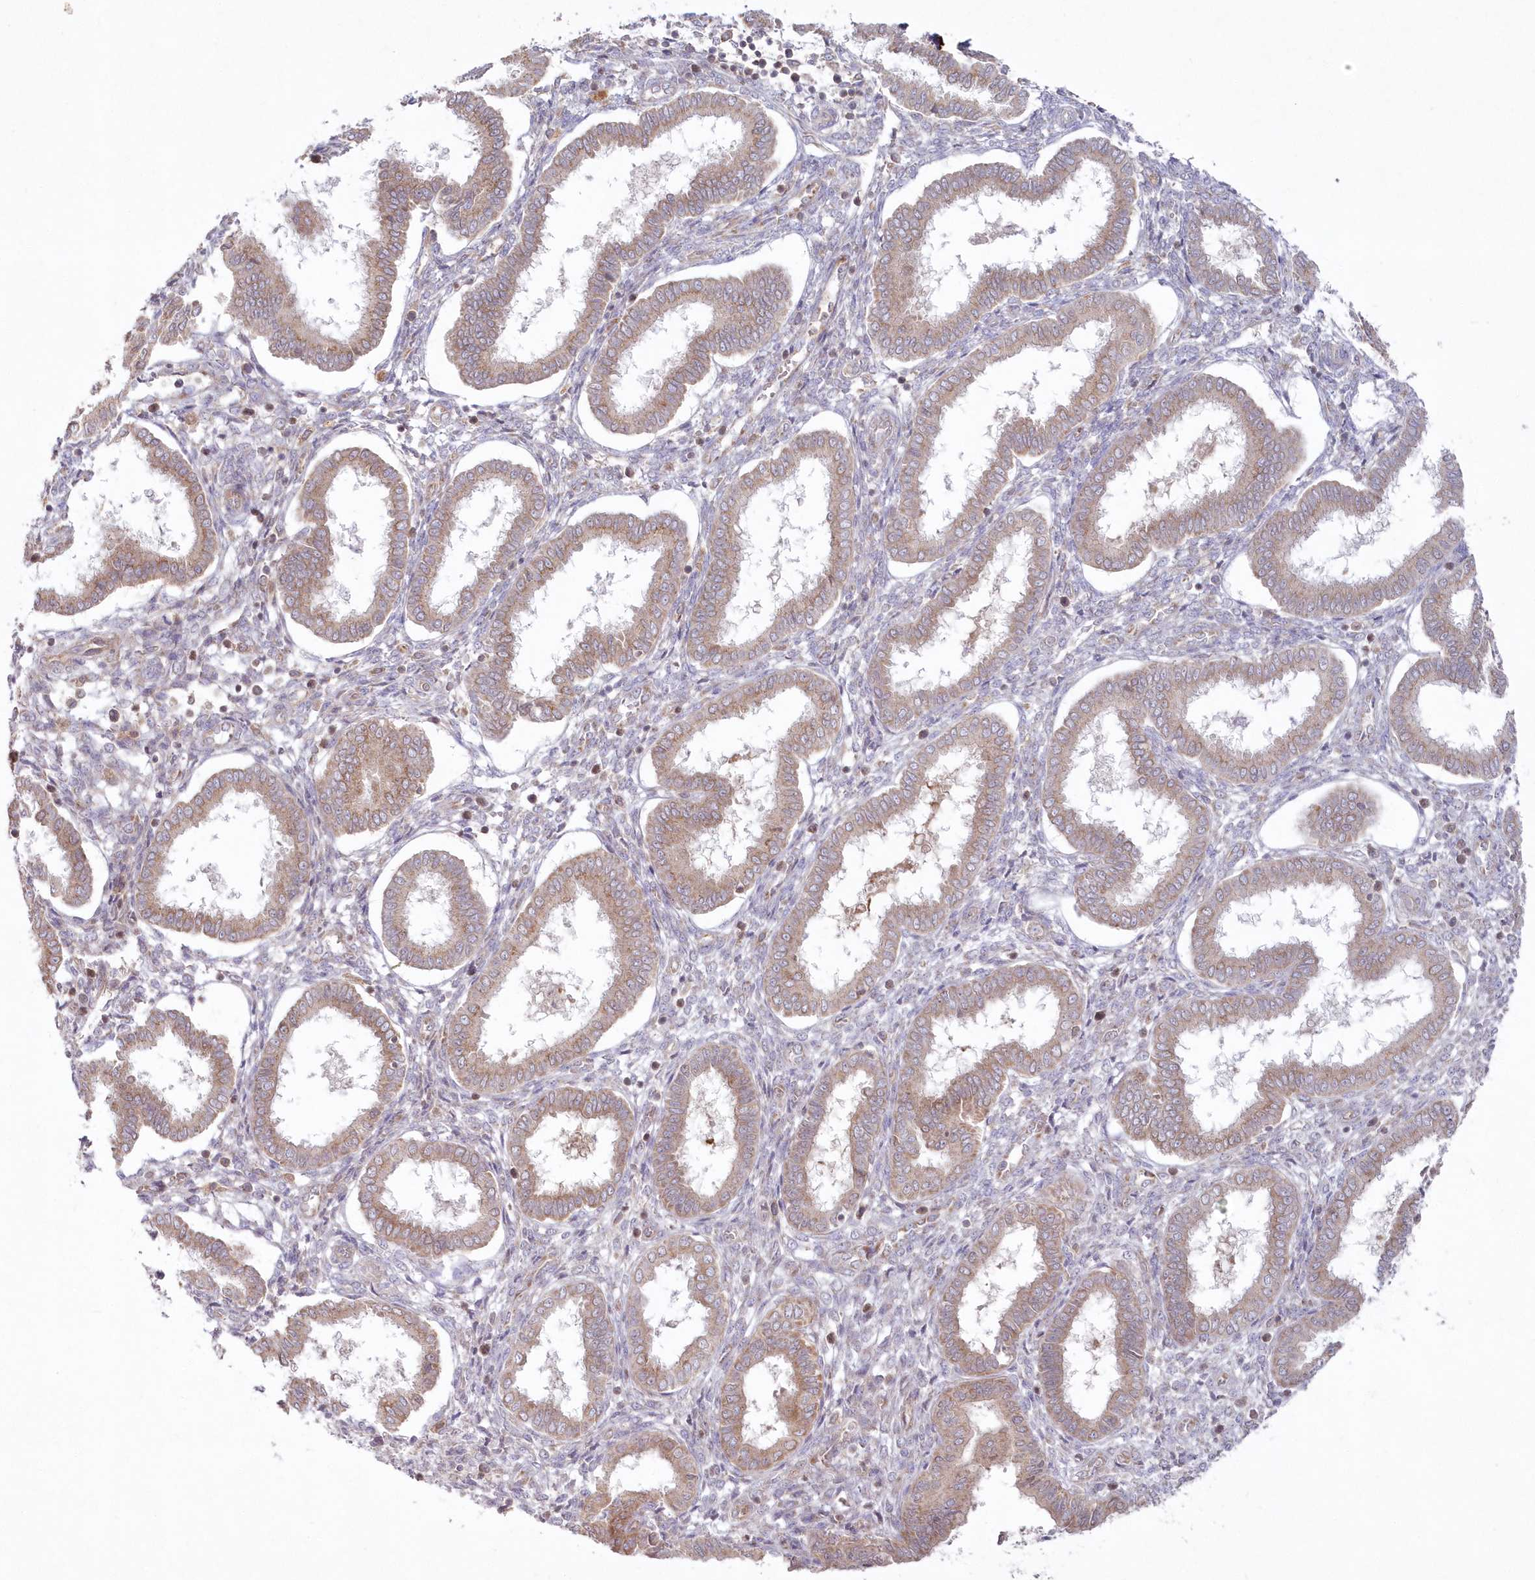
{"staining": {"intensity": "negative", "quantity": "none", "location": "none"}, "tissue": "endometrium", "cell_type": "Cells in endometrial stroma", "image_type": "normal", "snomed": [{"axis": "morphology", "description": "Normal tissue, NOS"}, {"axis": "topography", "description": "Endometrium"}], "caption": "Immunohistochemistry of normal endometrium displays no expression in cells in endometrial stroma. Brightfield microscopy of immunohistochemistry stained with DAB (brown) and hematoxylin (blue), captured at high magnification.", "gene": "ARSB", "patient": {"sex": "female", "age": 24}}